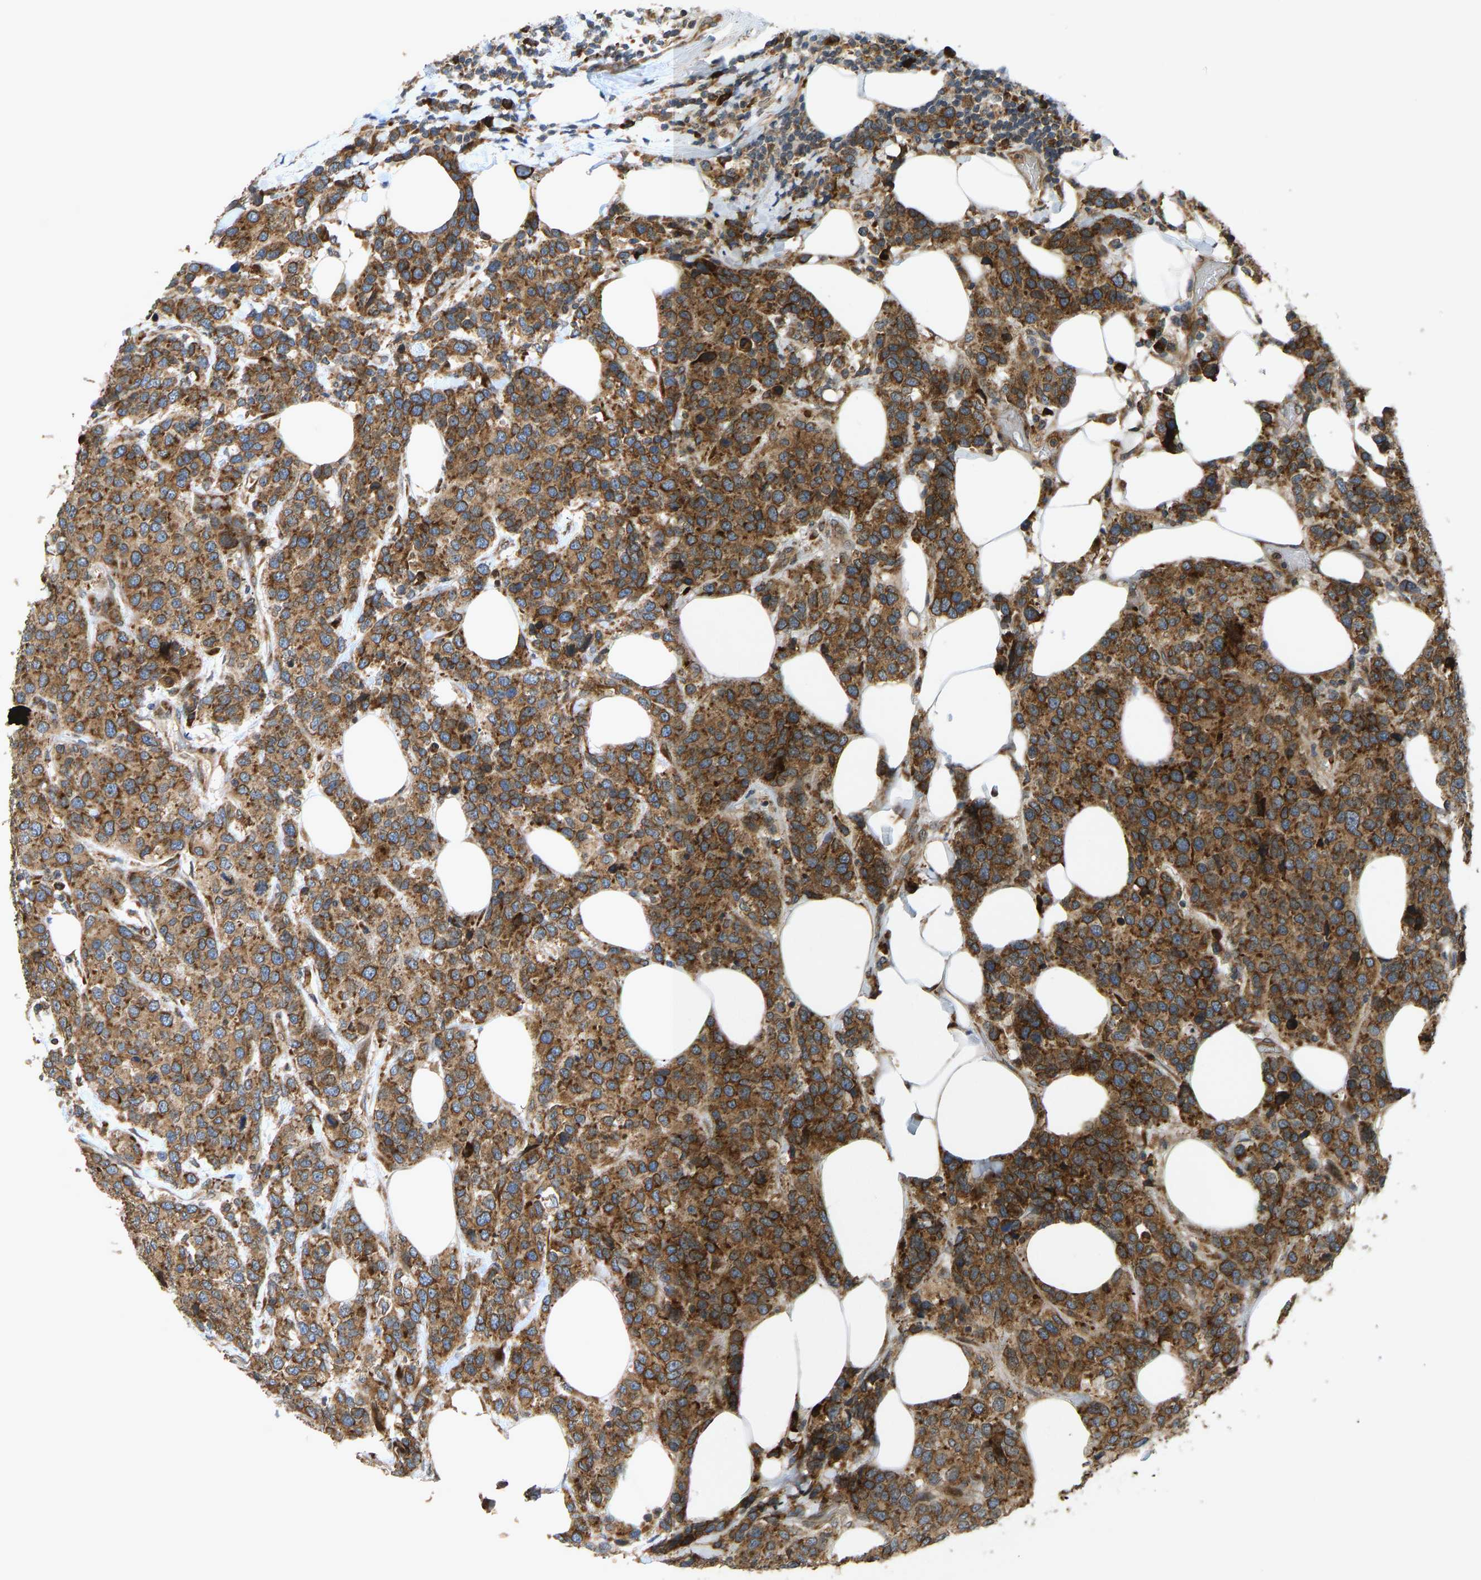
{"staining": {"intensity": "strong", "quantity": ">75%", "location": "cytoplasmic/membranous"}, "tissue": "breast cancer", "cell_type": "Tumor cells", "image_type": "cancer", "snomed": [{"axis": "morphology", "description": "Lobular carcinoma"}, {"axis": "topography", "description": "Breast"}], "caption": "An image of breast cancer stained for a protein exhibits strong cytoplasmic/membranous brown staining in tumor cells. (Stains: DAB in brown, nuclei in blue, Microscopy: brightfield microscopy at high magnification).", "gene": "RPN2", "patient": {"sex": "female", "age": 59}}